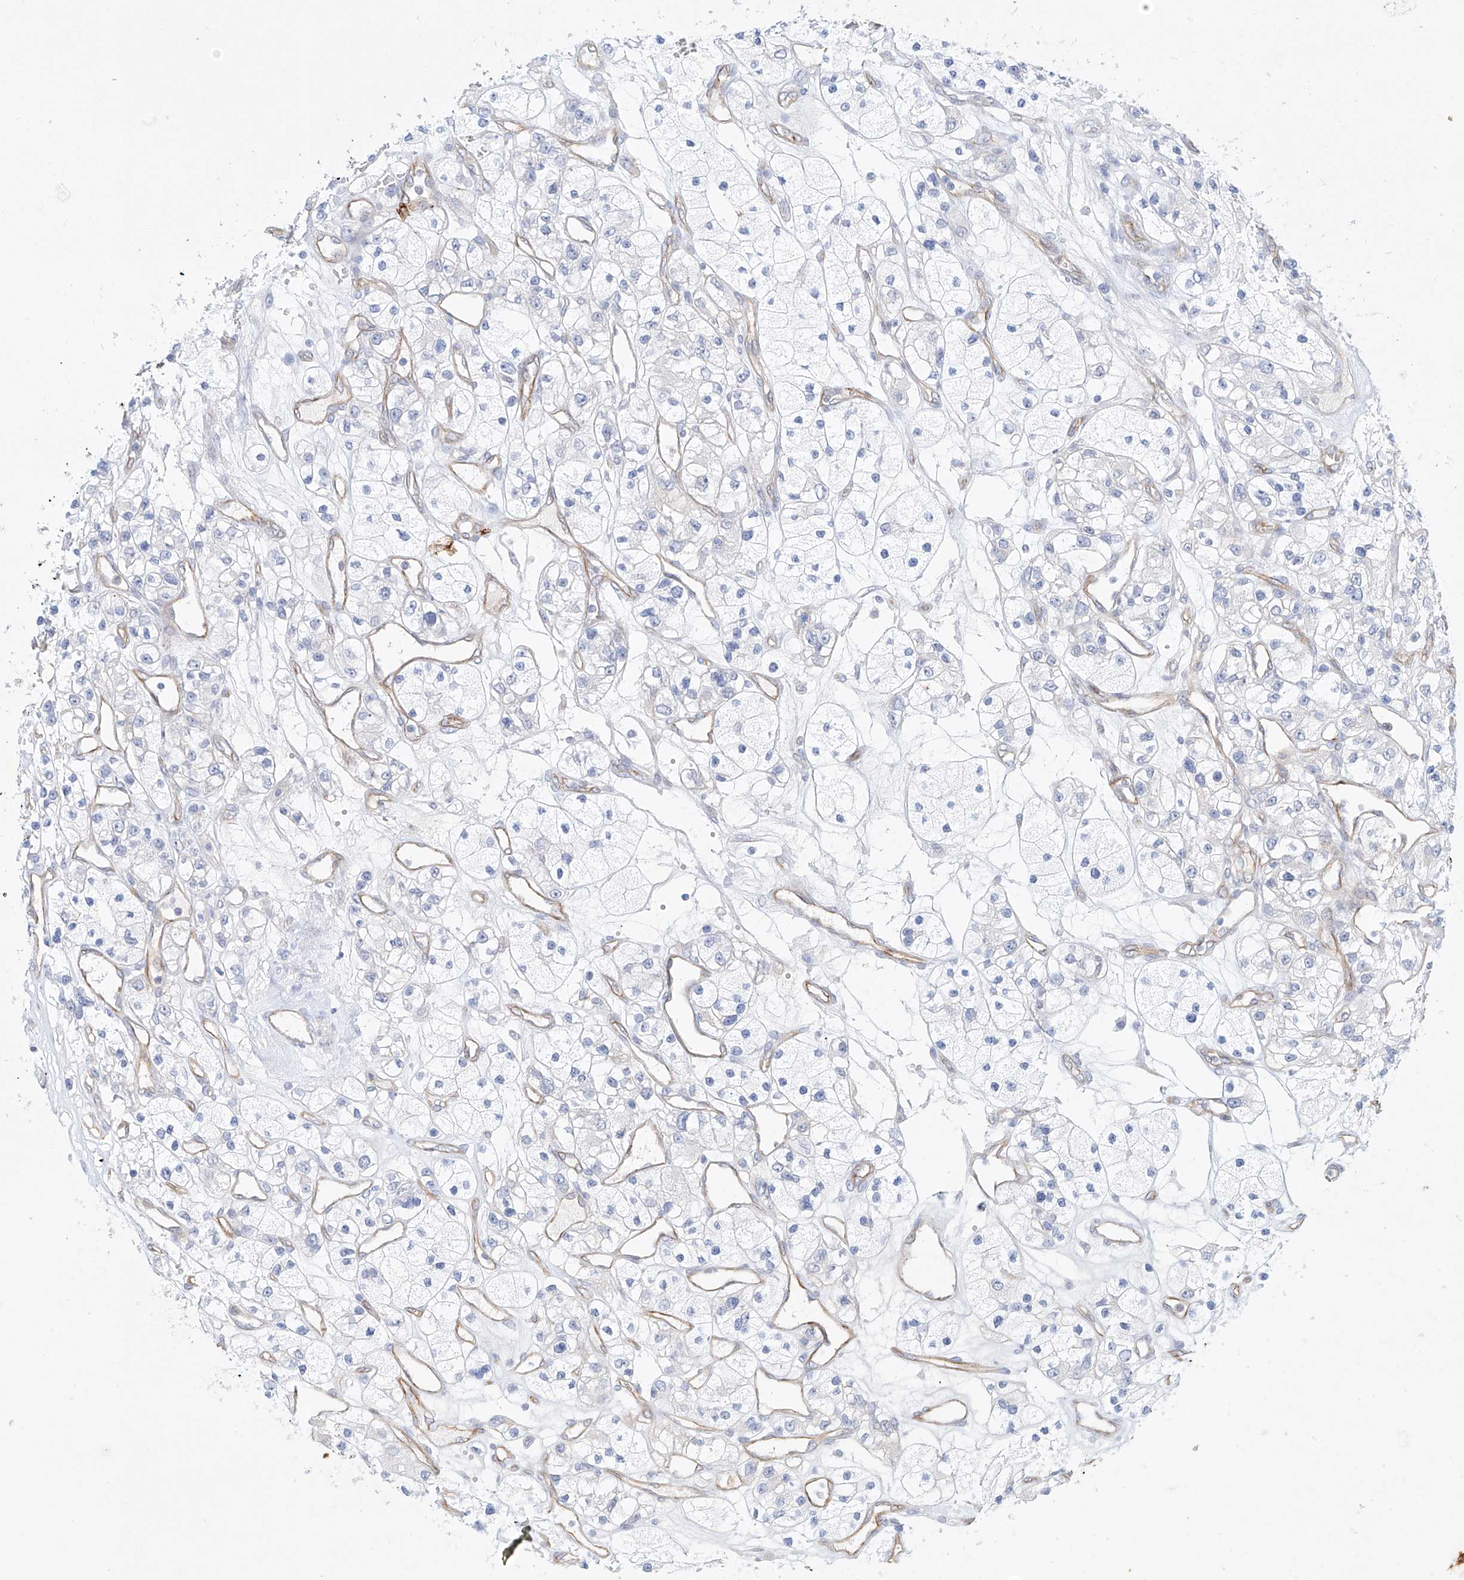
{"staining": {"intensity": "negative", "quantity": "none", "location": "none"}, "tissue": "renal cancer", "cell_type": "Tumor cells", "image_type": "cancer", "snomed": [{"axis": "morphology", "description": "Adenocarcinoma, NOS"}, {"axis": "topography", "description": "Kidney"}], "caption": "DAB immunohistochemical staining of human renal cancer (adenocarcinoma) shows no significant expression in tumor cells.", "gene": "REEP2", "patient": {"sex": "female", "age": 57}}